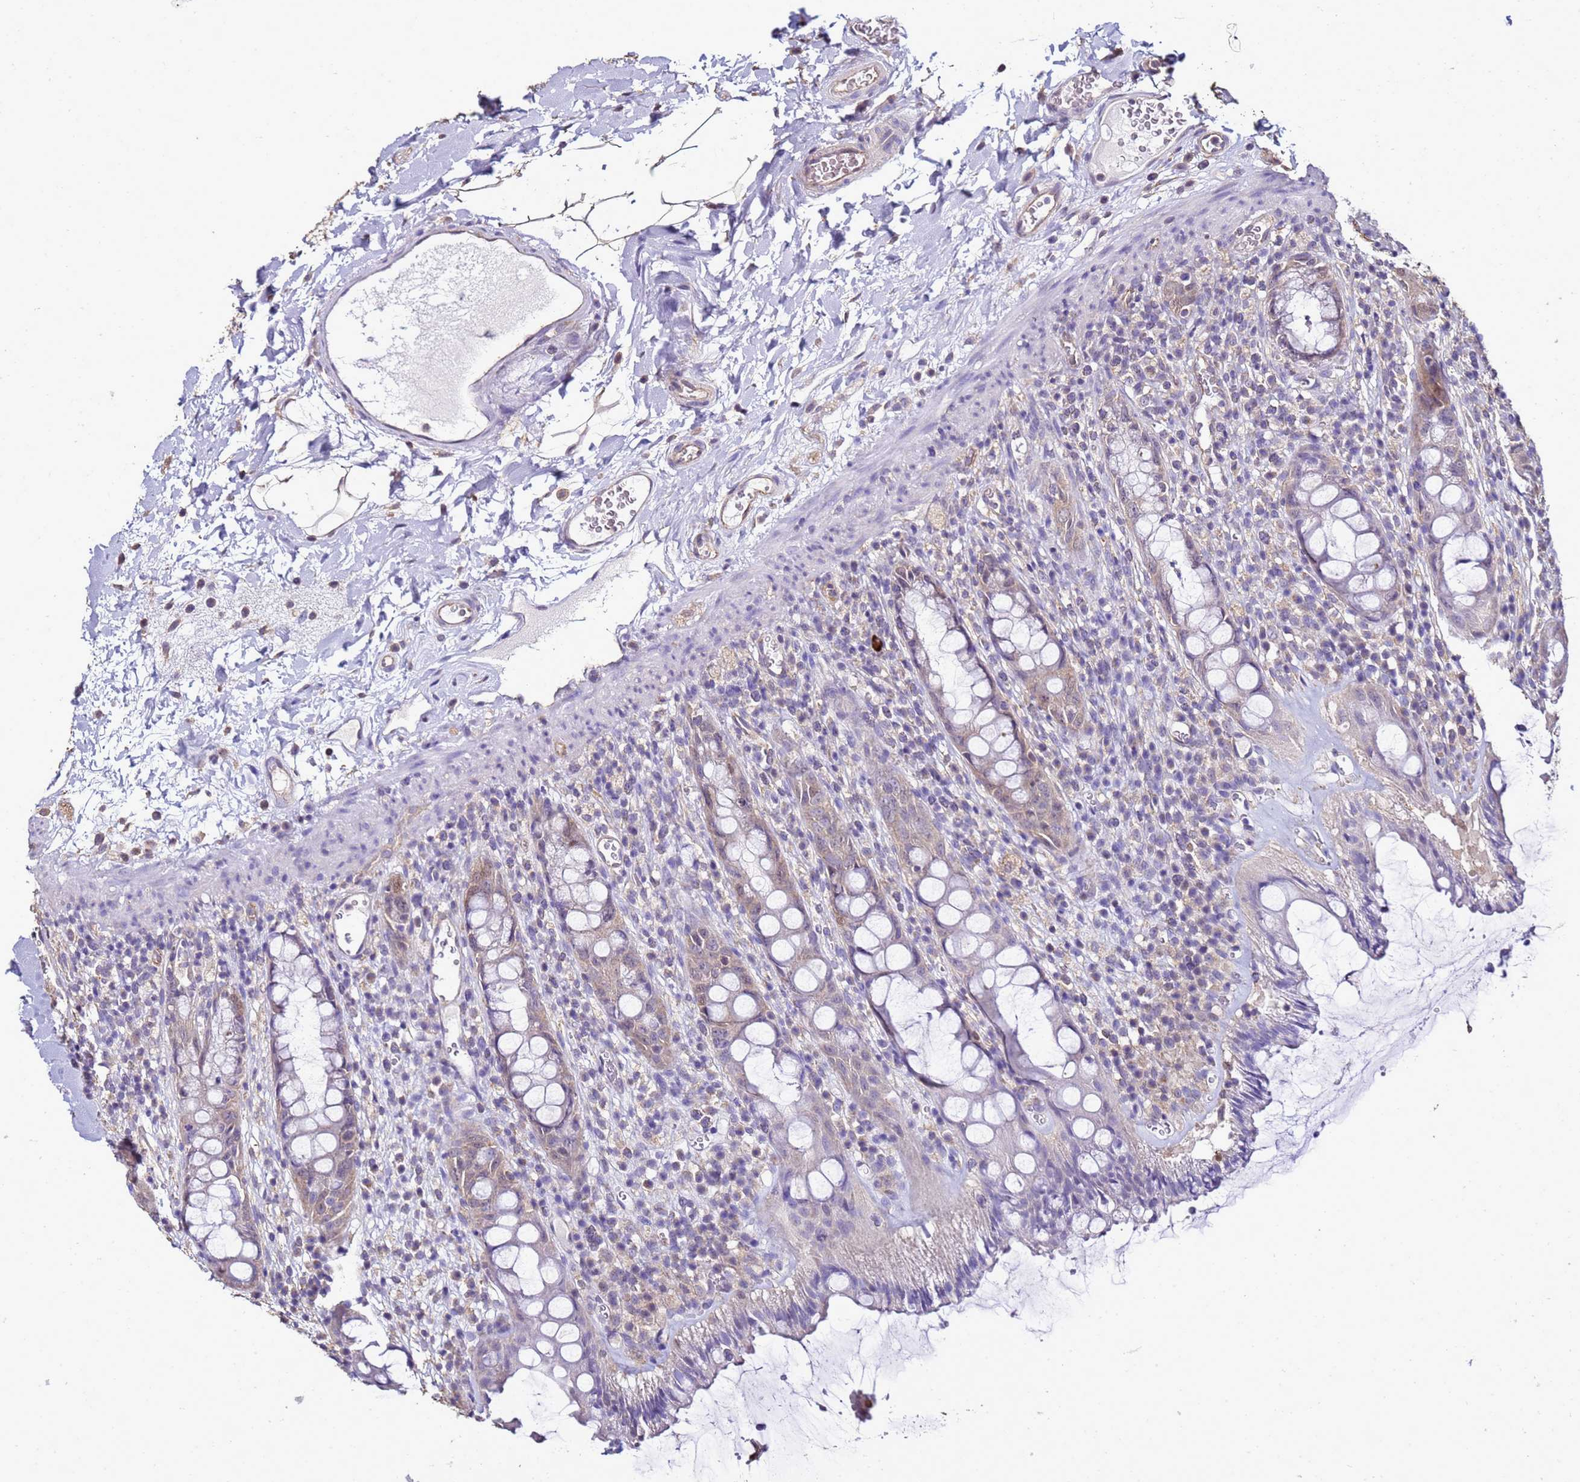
{"staining": {"intensity": "weak", "quantity": "25%-75%", "location": "cytoplasmic/membranous"}, "tissue": "rectum", "cell_type": "Glandular cells", "image_type": "normal", "snomed": [{"axis": "morphology", "description": "Normal tissue, NOS"}, {"axis": "topography", "description": "Rectum"}], "caption": "Benign rectum demonstrates weak cytoplasmic/membranous staining in approximately 25%-75% of glandular cells, visualized by immunohistochemistry.", "gene": "ENOPH1", "patient": {"sex": "female", "age": 57}}